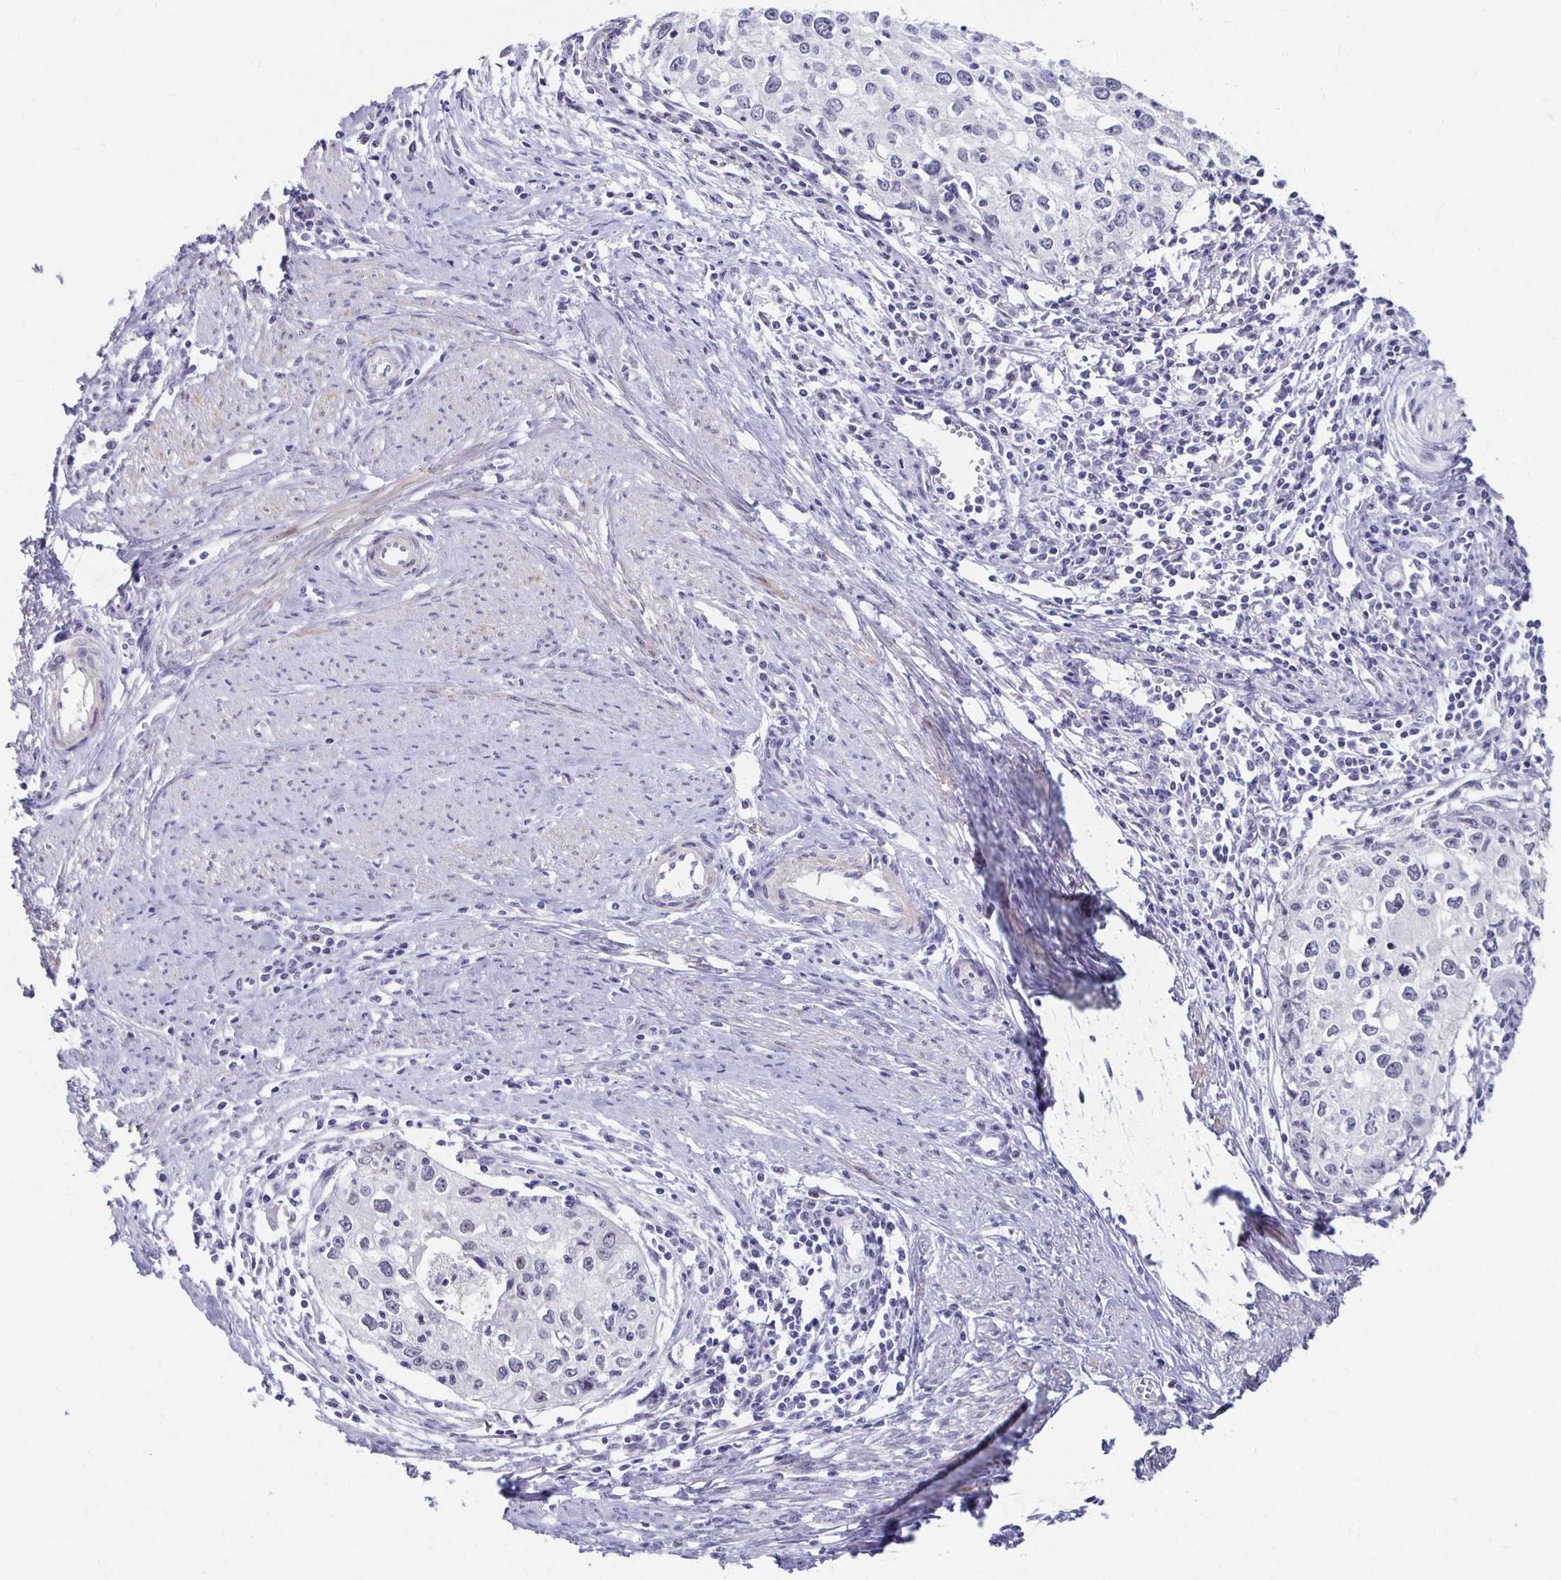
{"staining": {"intensity": "negative", "quantity": "none", "location": "none"}, "tissue": "cervical cancer", "cell_type": "Tumor cells", "image_type": "cancer", "snomed": [{"axis": "morphology", "description": "Squamous cell carcinoma, NOS"}, {"axis": "topography", "description": "Cervix"}], "caption": "Image shows no protein staining in tumor cells of squamous cell carcinoma (cervical) tissue.", "gene": "ATOSB", "patient": {"sex": "female", "age": 40}}